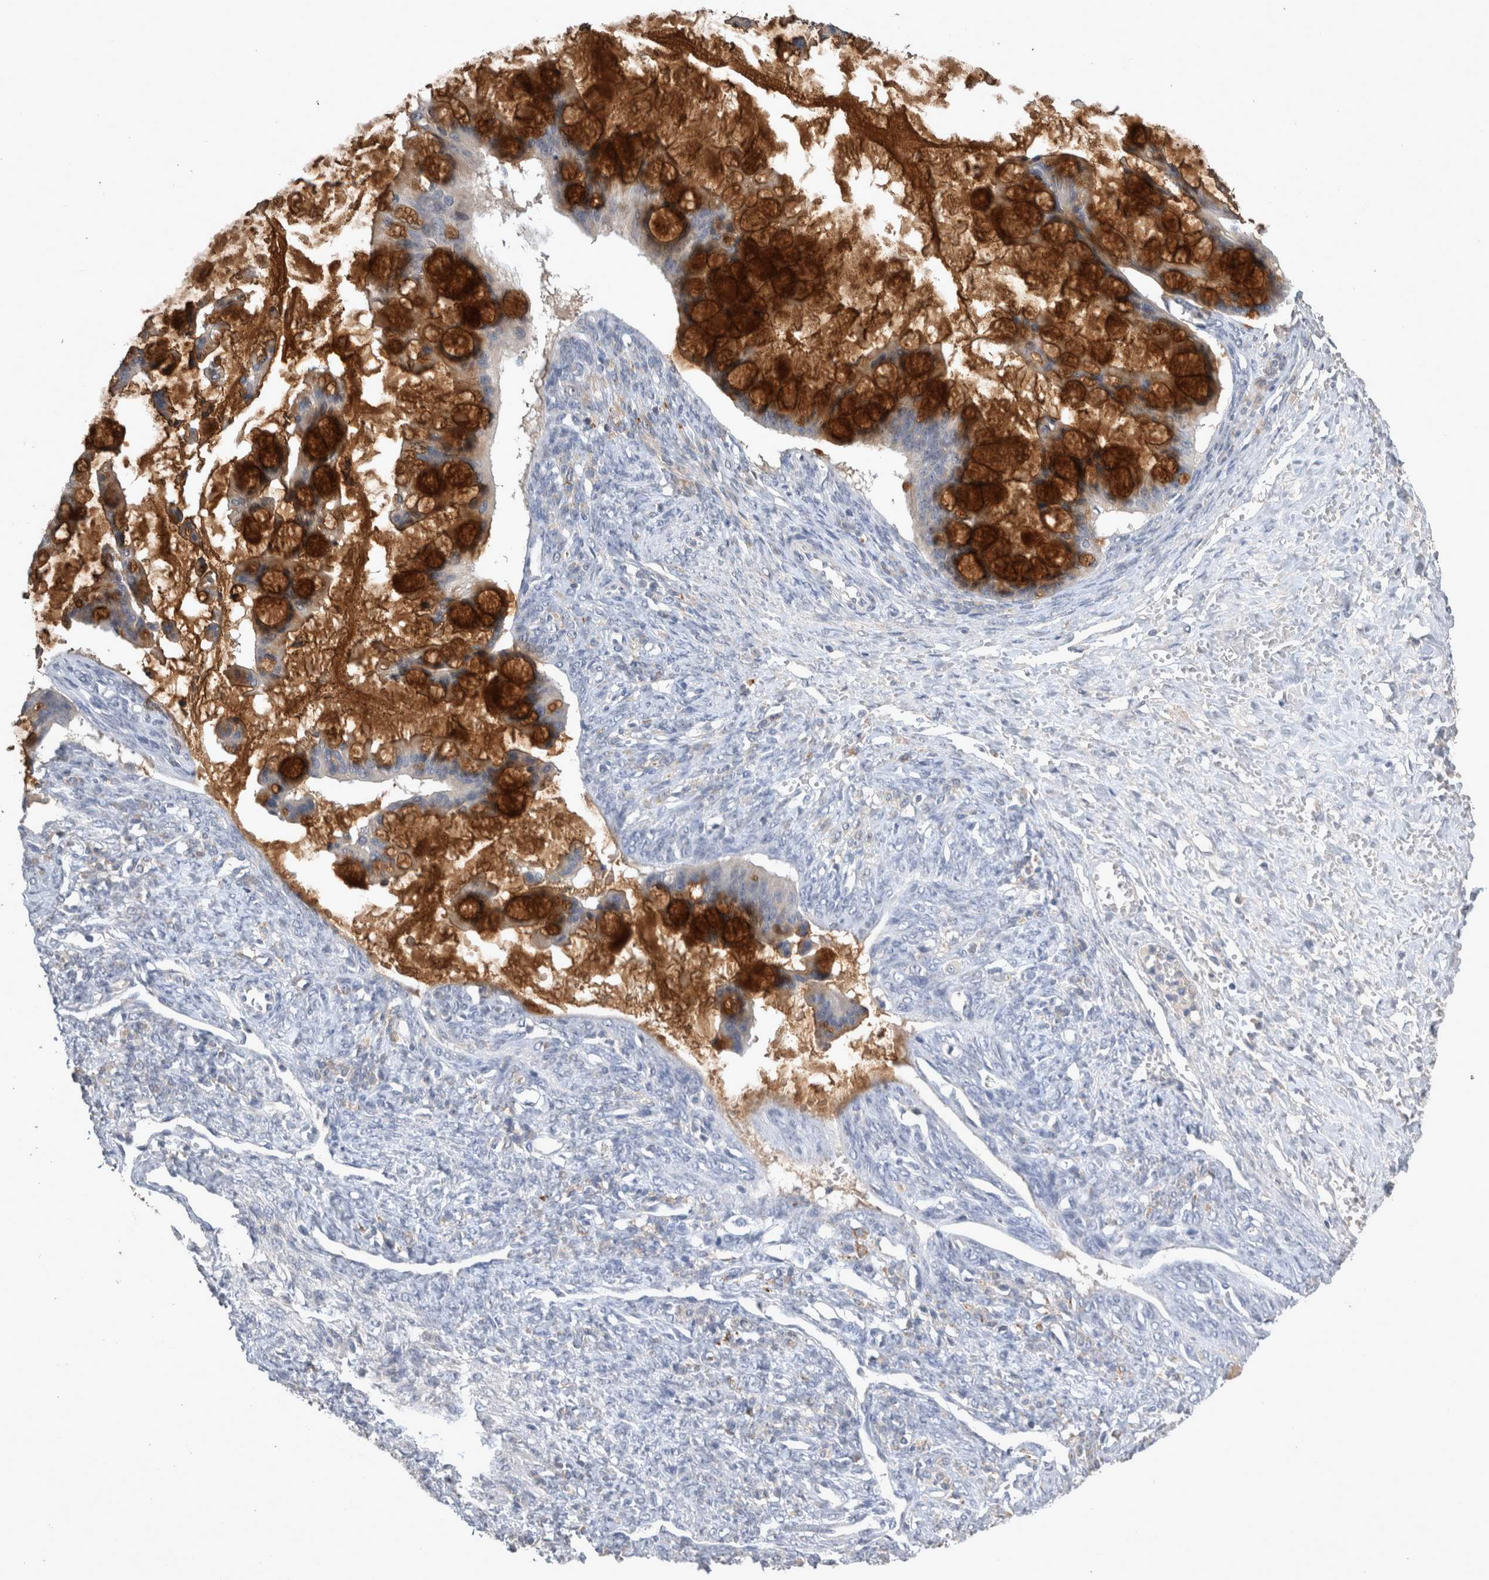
{"staining": {"intensity": "strong", "quantity": ">75%", "location": "cytoplasmic/membranous"}, "tissue": "ovarian cancer", "cell_type": "Tumor cells", "image_type": "cancer", "snomed": [{"axis": "morphology", "description": "Cystadenocarcinoma, mucinous, NOS"}, {"axis": "topography", "description": "Ovary"}], "caption": "There is high levels of strong cytoplasmic/membranous staining in tumor cells of ovarian cancer (mucinous cystadenocarcinoma), as demonstrated by immunohistochemical staining (brown color).", "gene": "SLC22A11", "patient": {"sex": "female", "age": 73}}